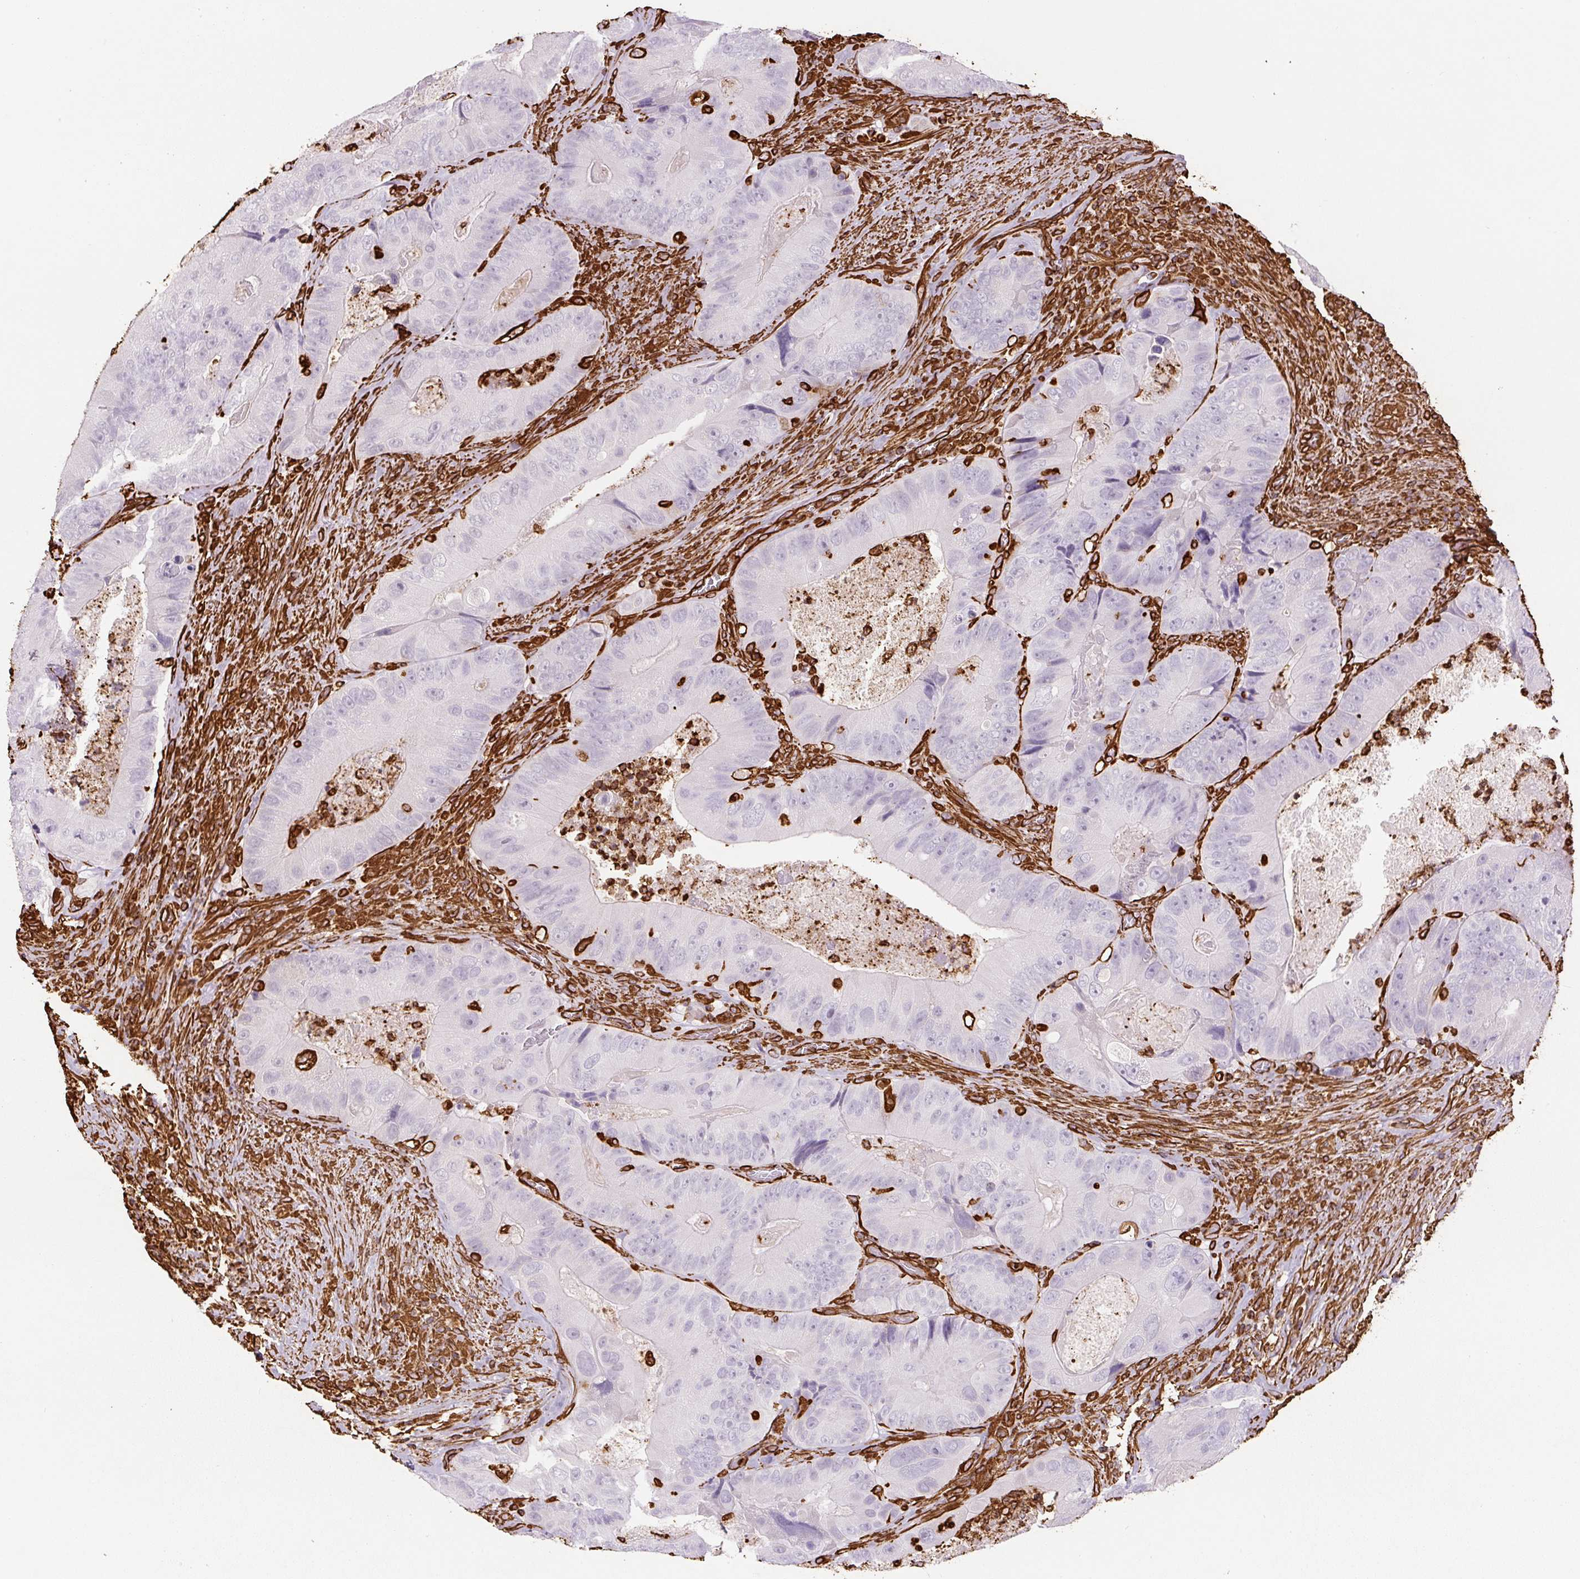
{"staining": {"intensity": "negative", "quantity": "none", "location": "none"}, "tissue": "colorectal cancer", "cell_type": "Tumor cells", "image_type": "cancer", "snomed": [{"axis": "morphology", "description": "Adenocarcinoma, NOS"}, {"axis": "topography", "description": "Colon"}], "caption": "This is an immunohistochemistry (IHC) photomicrograph of colorectal cancer. There is no expression in tumor cells.", "gene": "VIM", "patient": {"sex": "female", "age": 86}}